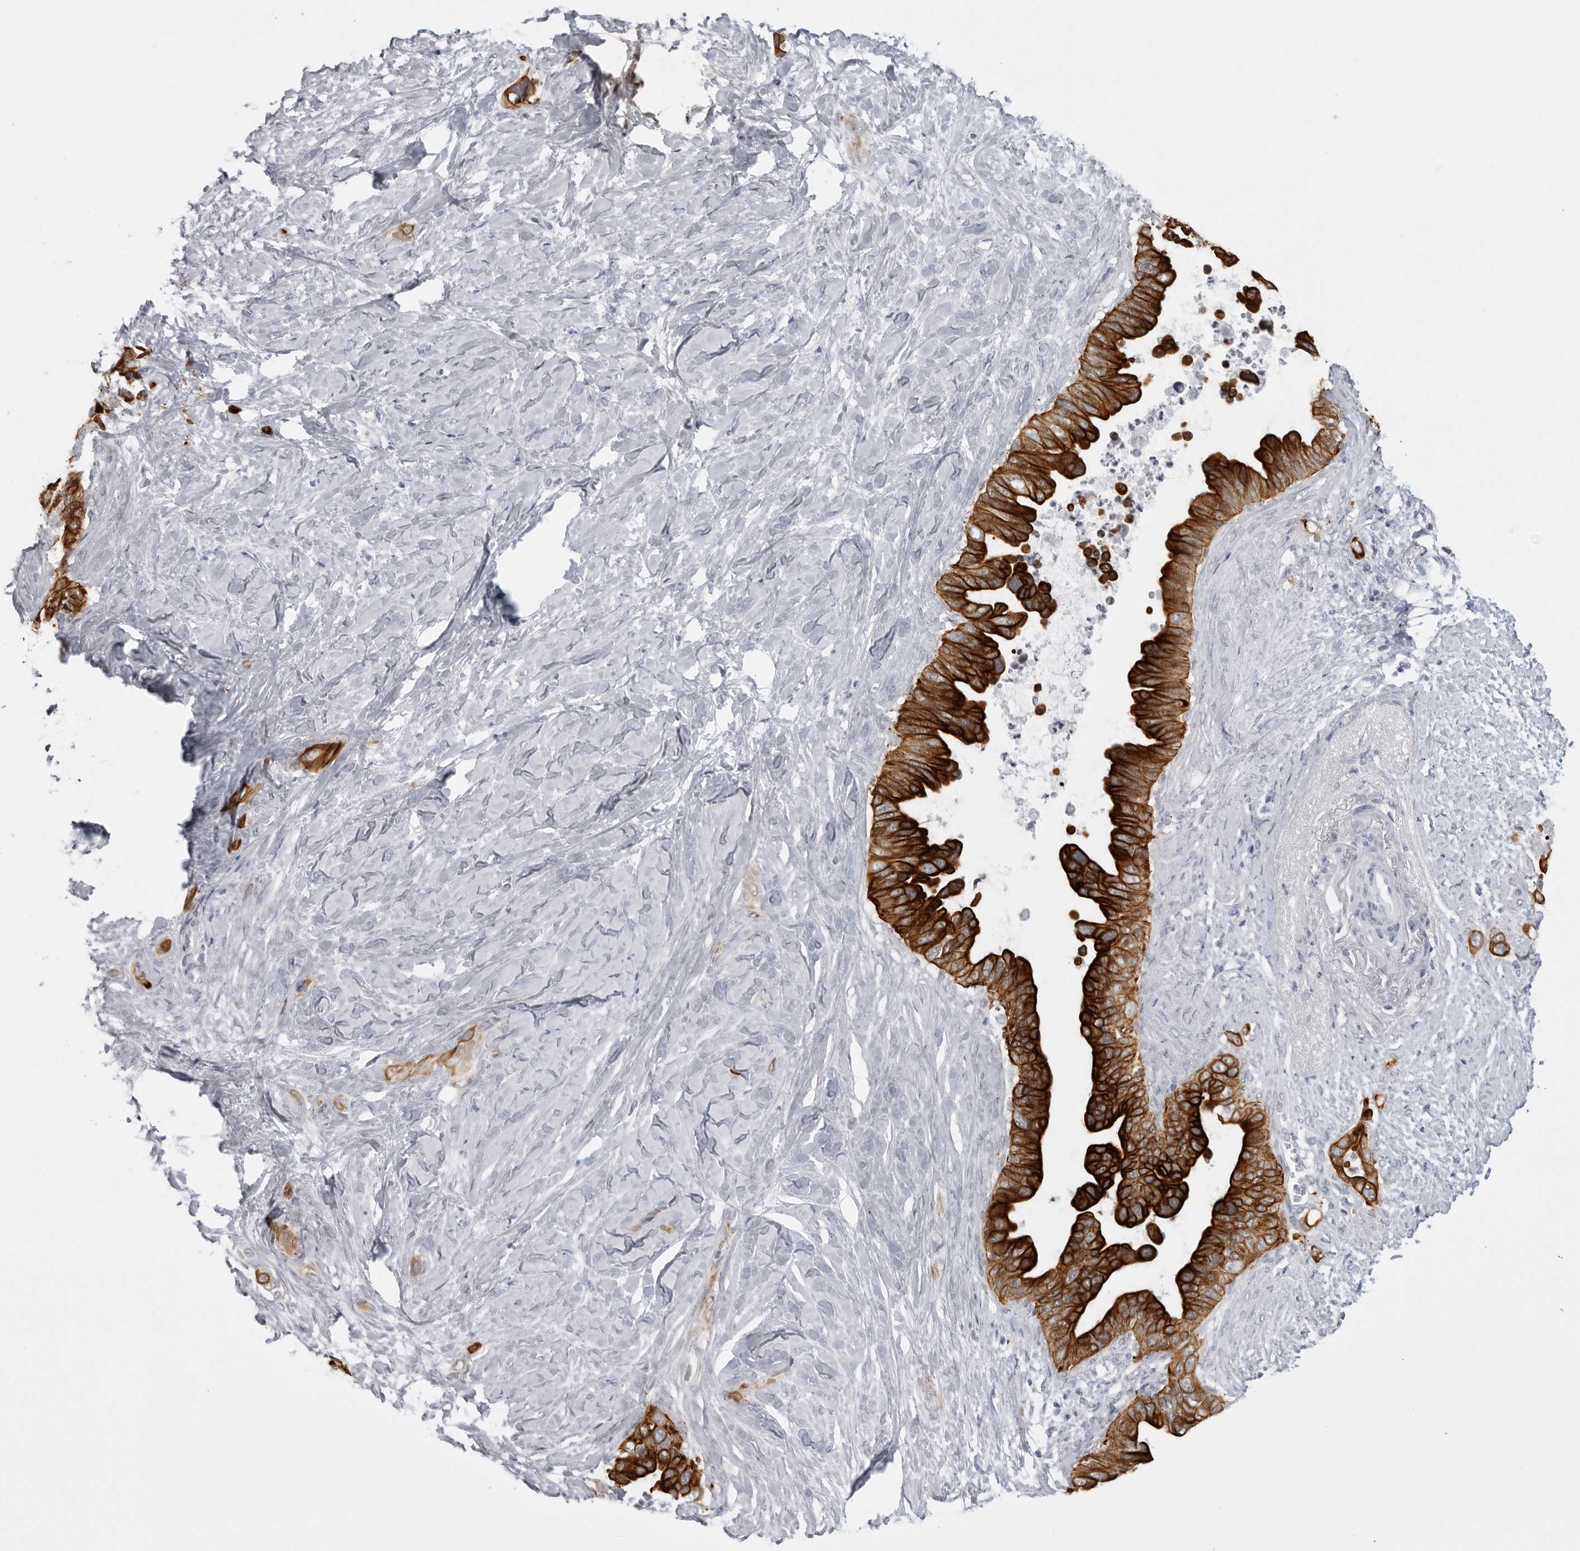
{"staining": {"intensity": "strong", "quantity": ">75%", "location": "cytoplasmic/membranous"}, "tissue": "pancreatic cancer", "cell_type": "Tumor cells", "image_type": "cancer", "snomed": [{"axis": "morphology", "description": "Adenocarcinoma, NOS"}, {"axis": "topography", "description": "Pancreas"}], "caption": "Approximately >75% of tumor cells in pancreatic cancer (adenocarcinoma) exhibit strong cytoplasmic/membranous protein expression as visualized by brown immunohistochemical staining.", "gene": "SERPINF2", "patient": {"sex": "female", "age": 72}}